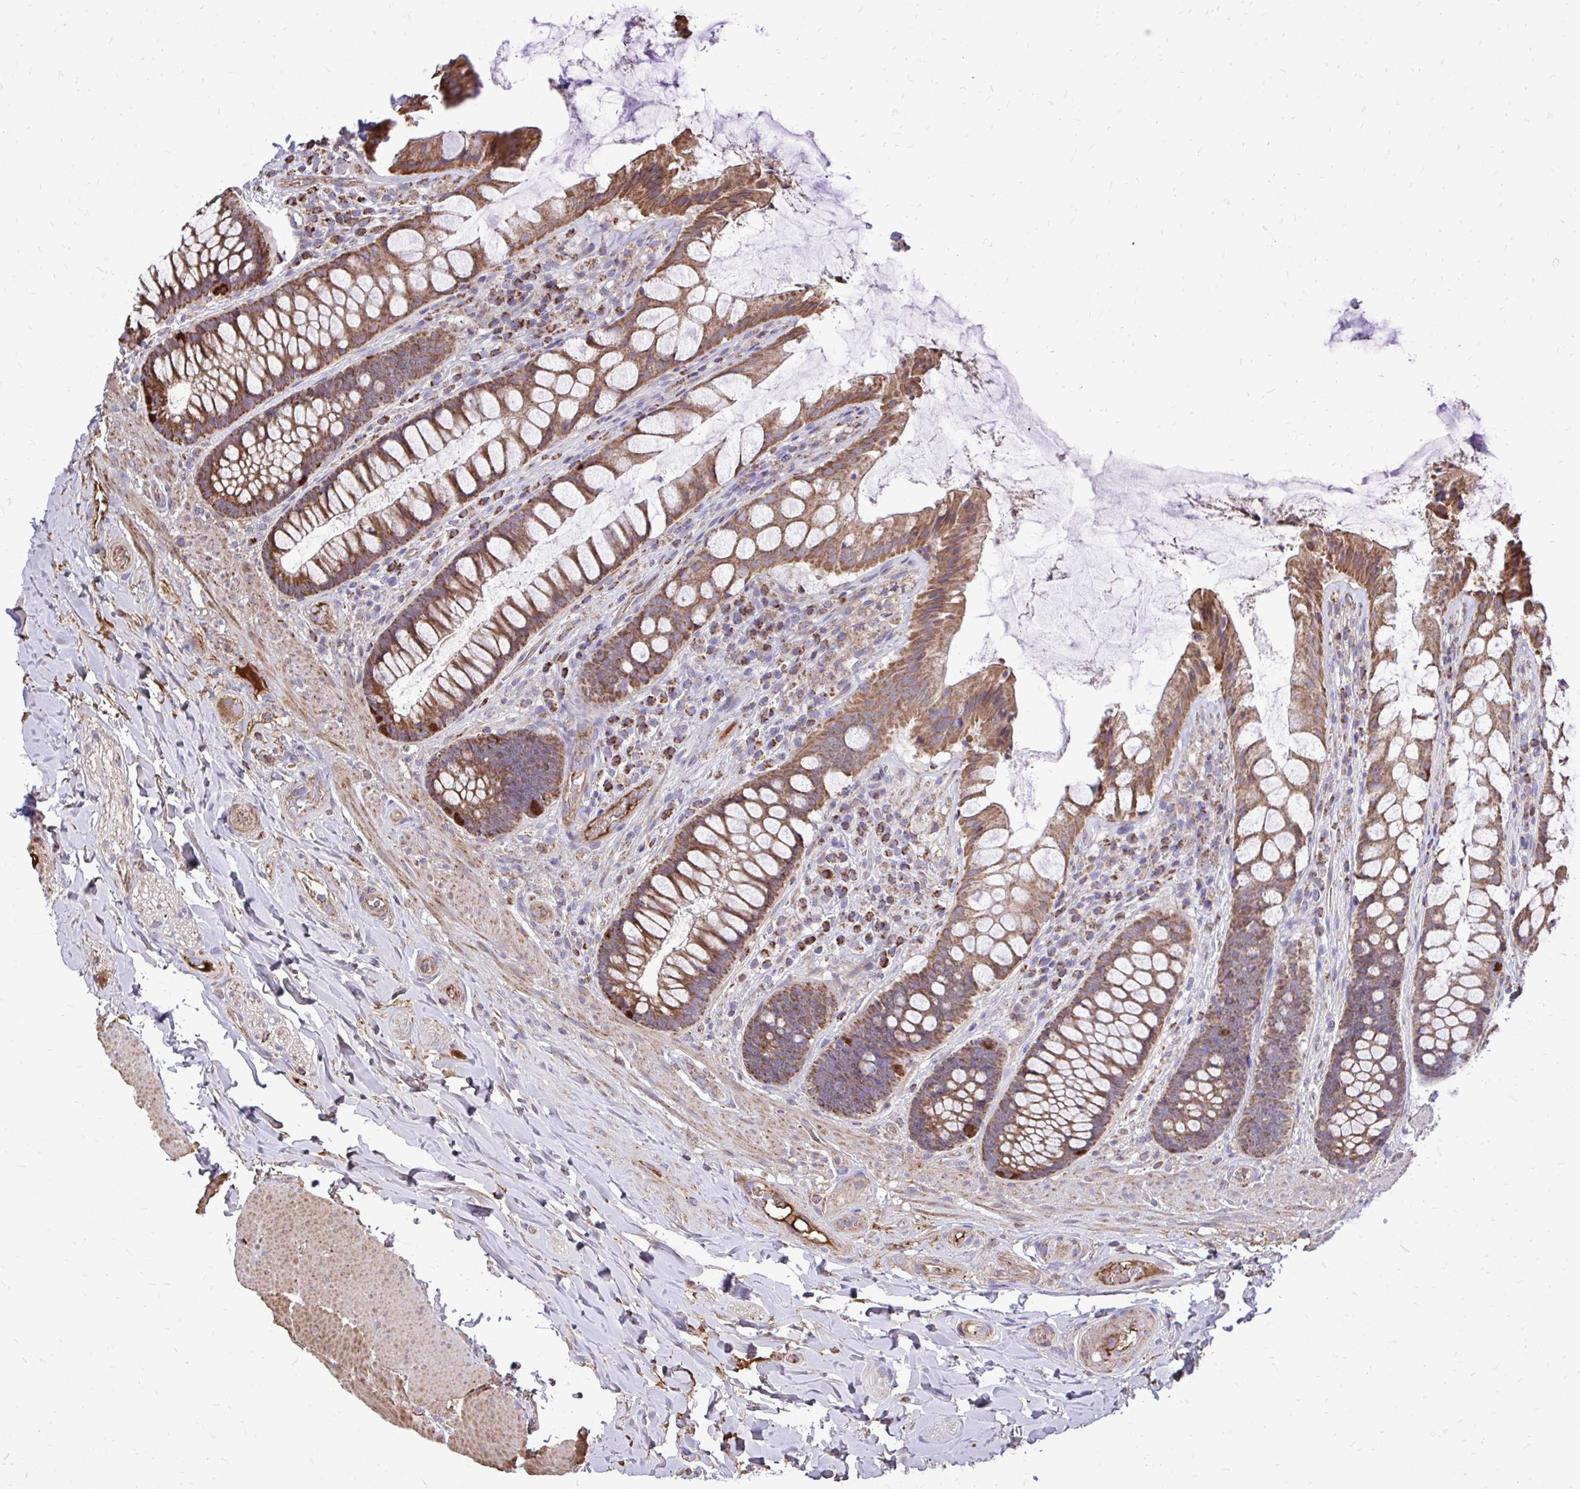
{"staining": {"intensity": "moderate", "quantity": ">75%", "location": "cytoplasmic/membranous"}, "tissue": "rectum", "cell_type": "Glandular cells", "image_type": "normal", "snomed": [{"axis": "morphology", "description": "Normal tissue, NOS"}, {"axis": "topography", "description": "Rectum"}], "caption": "Moderate cytoplasmic/membranous protein staining is appreciated in approximately >75% of glandular cells in rectum.", "gene": "ATP13A2", "patient": {"sex": "female", "age": 58}}